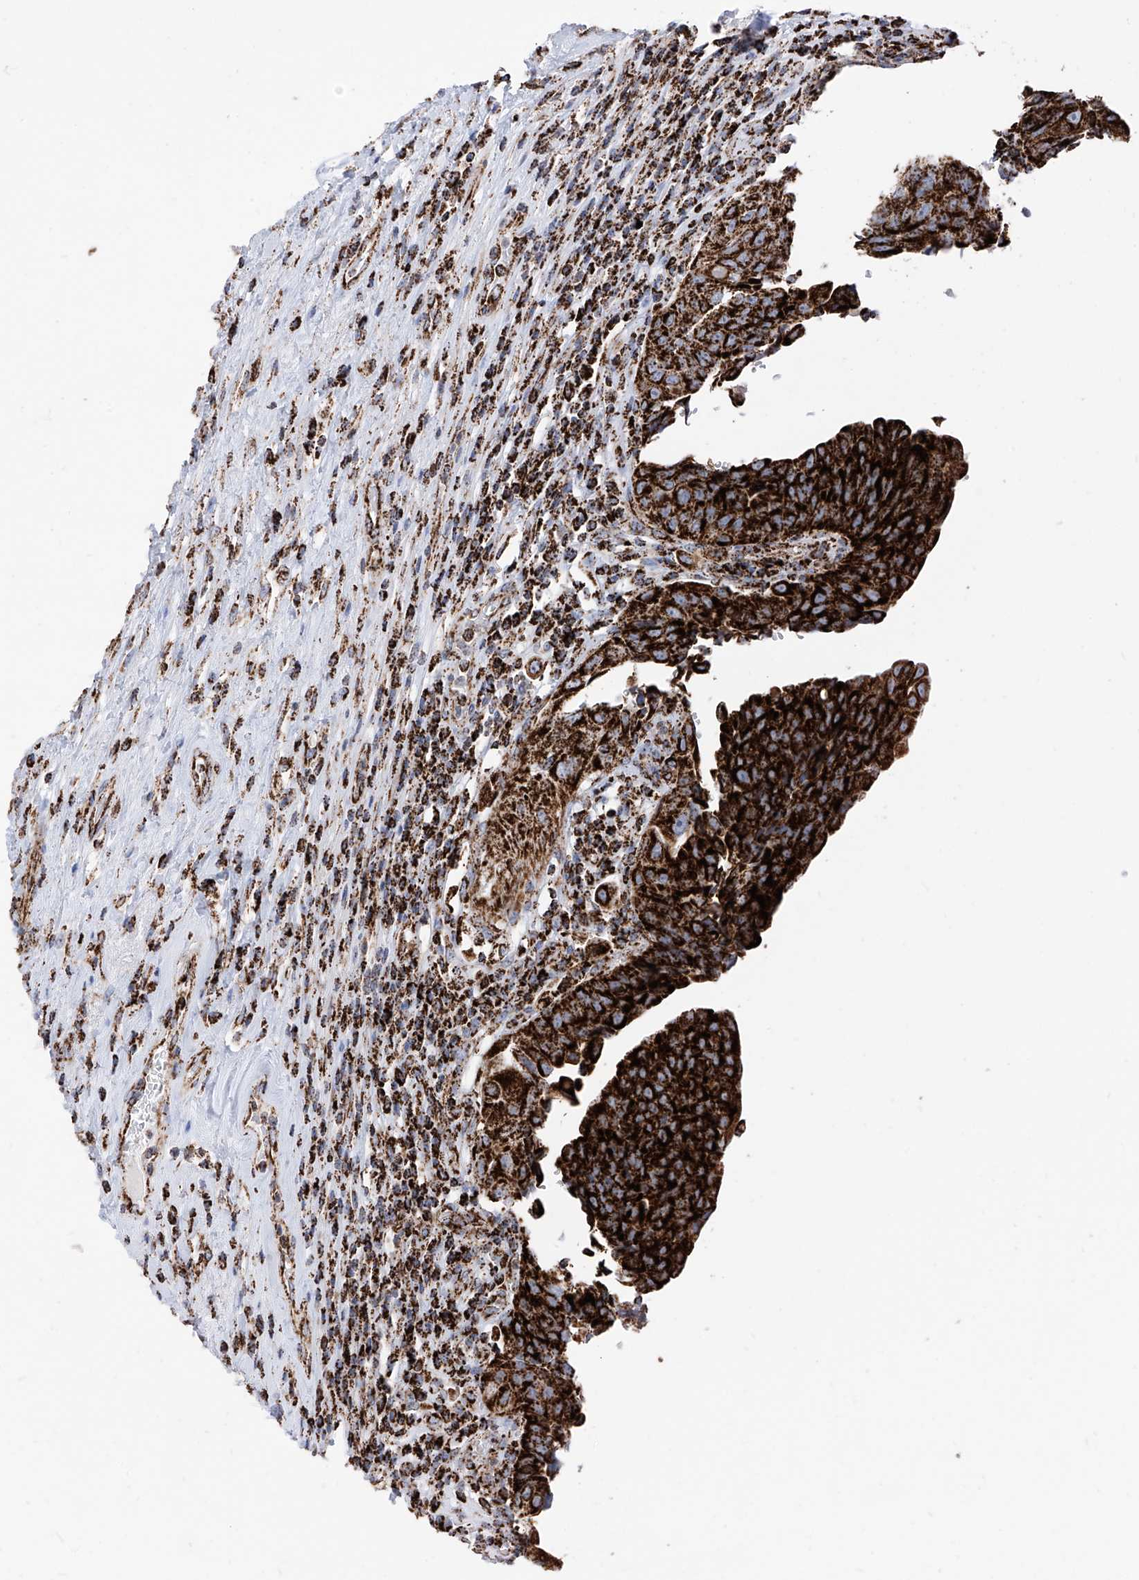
{"staining": {"intensity": "strong", "quantity": ">75%", "location": "cytoplasmic/membranous"}, "tissue": "urothelial cancer", "cell_type": "Tumor cells", "image_type": "cancer", "snomed": [{"axis": "morphology", "description": "Urothelial carcinoma, High grade"}, {"axis": "topography", "description": "Urinary bladder"}], "caption": "Urothelial cancer tissue displays strong cytoplasmic/membranous staining in approximately >75% of tumor cells", "gene": "COX5B", "patient": {"sex": "female", "age": 80}}